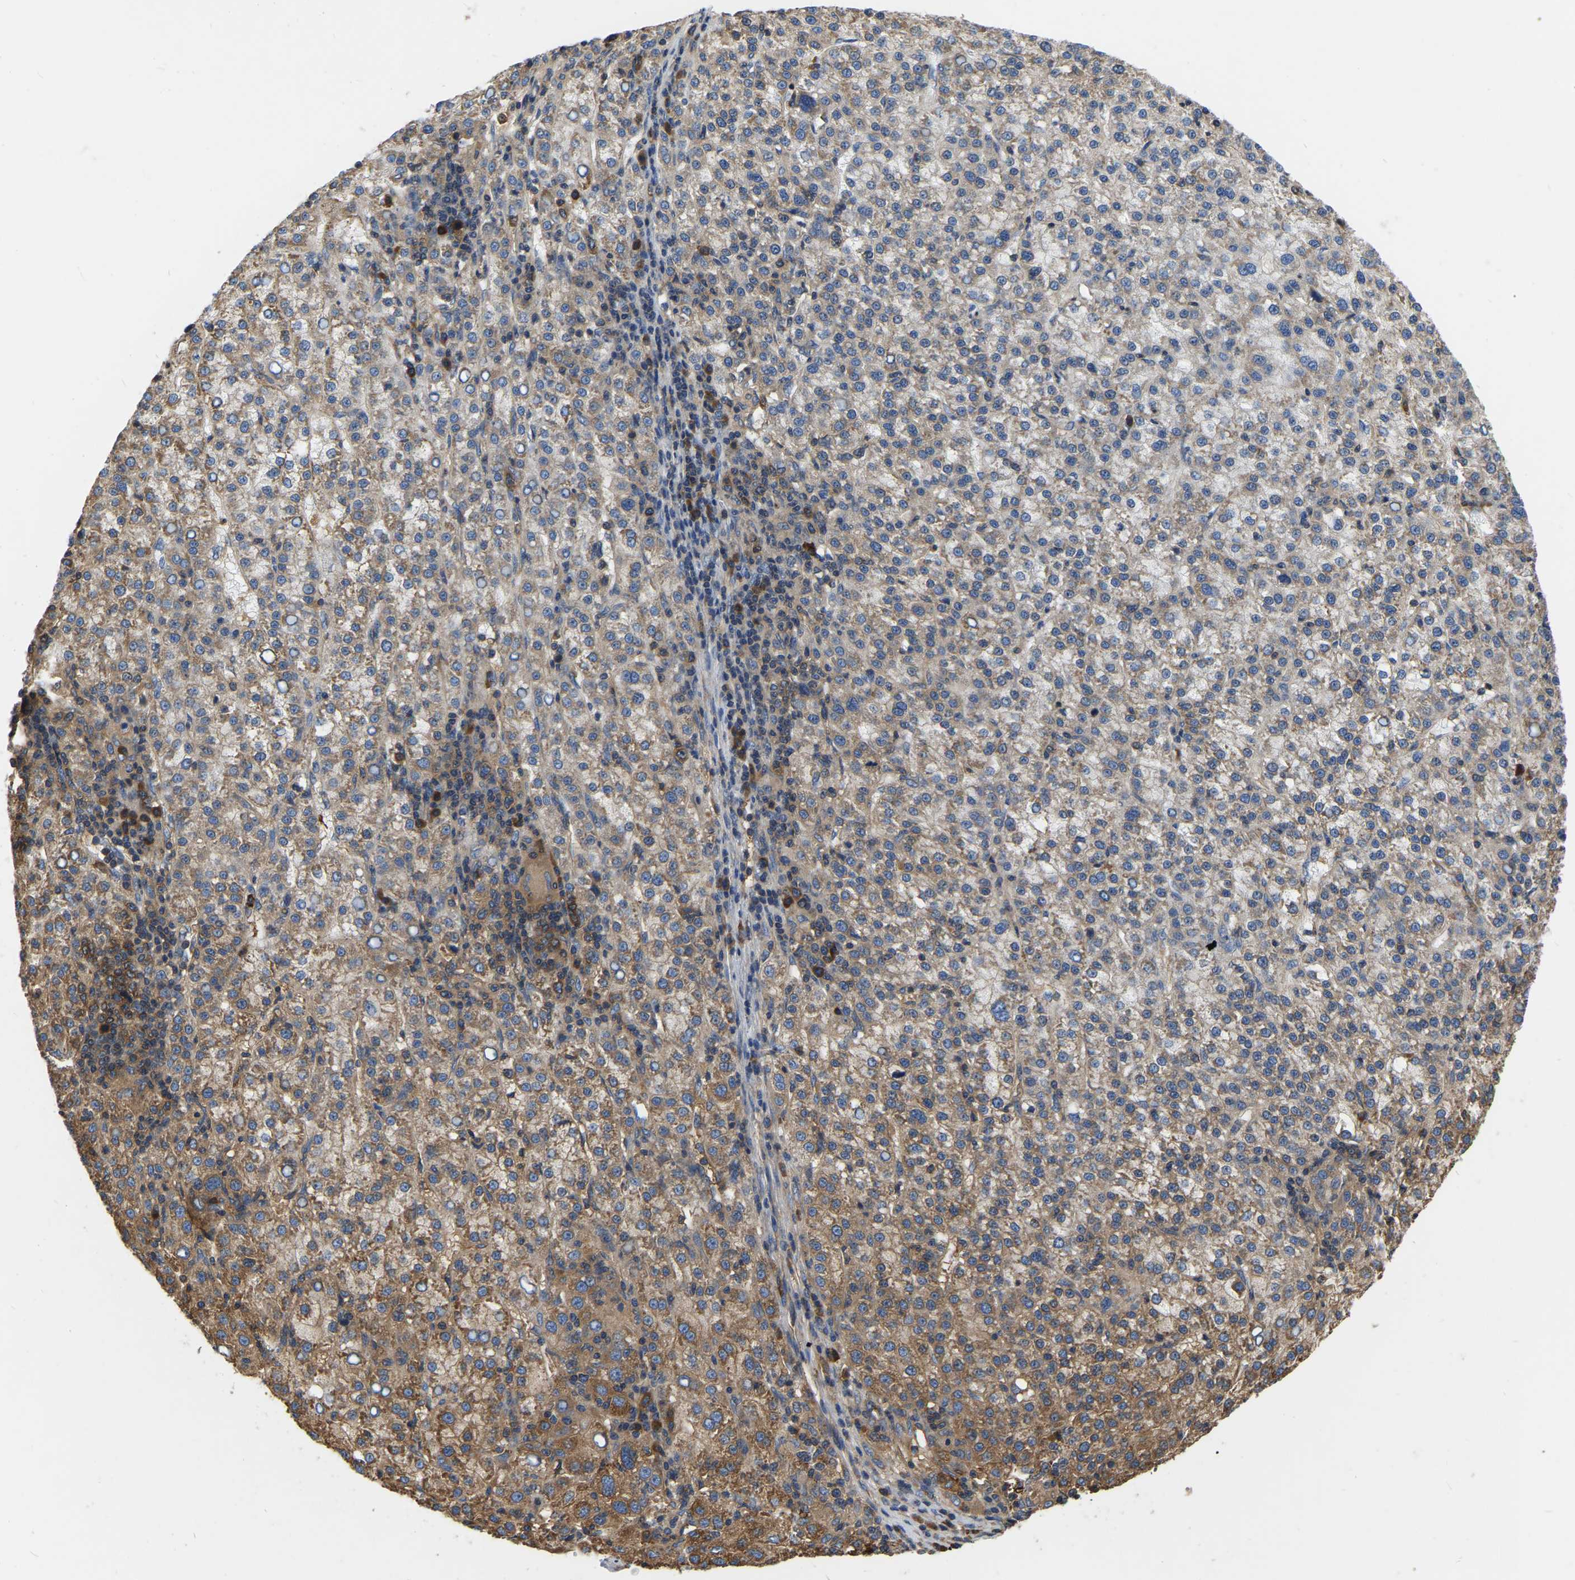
{"staining": {"intensity": "moderate", "quantity": ">75%", "location": "cytoplasmic/membranous"}, "tissue": "liver cancer", "cell_type": "Tumor cells", "image_type": "cancer", "snomed": [{"axis": "morphology", "description": "Carcinoma, Hepatocellular, NOS"}, {"axis": "topography", "description": "Liver"}], "caption": "A high-resolution micrograph shows immunohistochemistry staining of liver hepatocellular carcinoma, which reveals moderate cytoplasmic/membranous positivity in about >75% of tumor cells. (IHC, brightfield microscopy, high magnification).", "gene": "GARS1", "patient": {"sex": "female", "age": 58}}